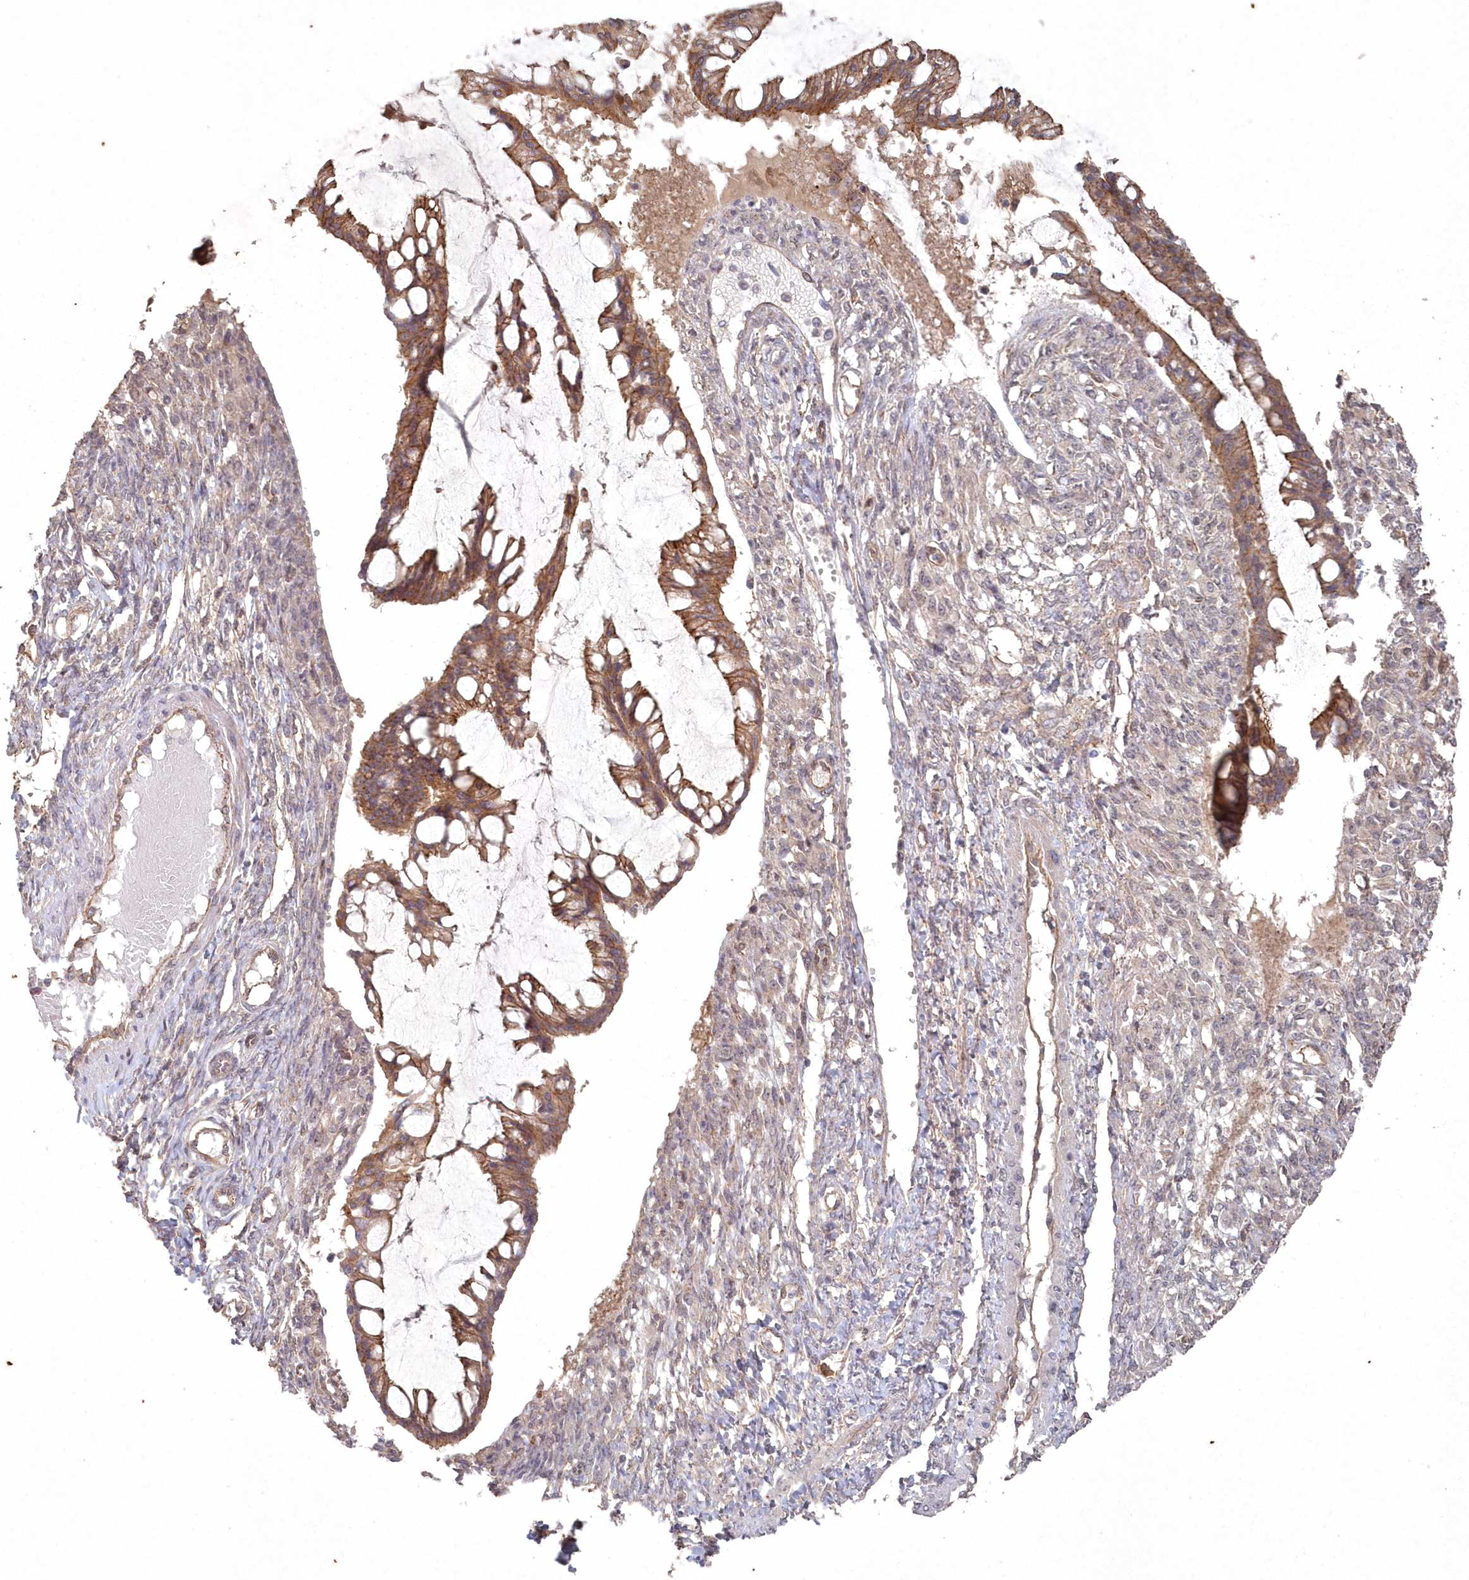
{"staining": {"intensity": "moderate", "quantity": ">75%", "location": "cytoplasmic/membranous"}, "tissue": "ovarian cancer", "cell_type": "Tumor cells", "image_type": "cancer", "snomed": [{"axis": "morphology", "description": "Cystadenocarcinoma, mucinous, NOS"}, {"axis": "topography", "description": "Ovary"}], "caption": "Protein expression analysis of human mucinous cystadenocarcinoma (ovarian) reveals moderate cytoplasmic/membranous expression in about >75% of tumor cells. Using DAB (brown) and hematoxylin (blue) stains, captured at high magnification using brightfield microscopy.", "gene": "VSIG2", "patient": {"sex": "female", "age": 73}}